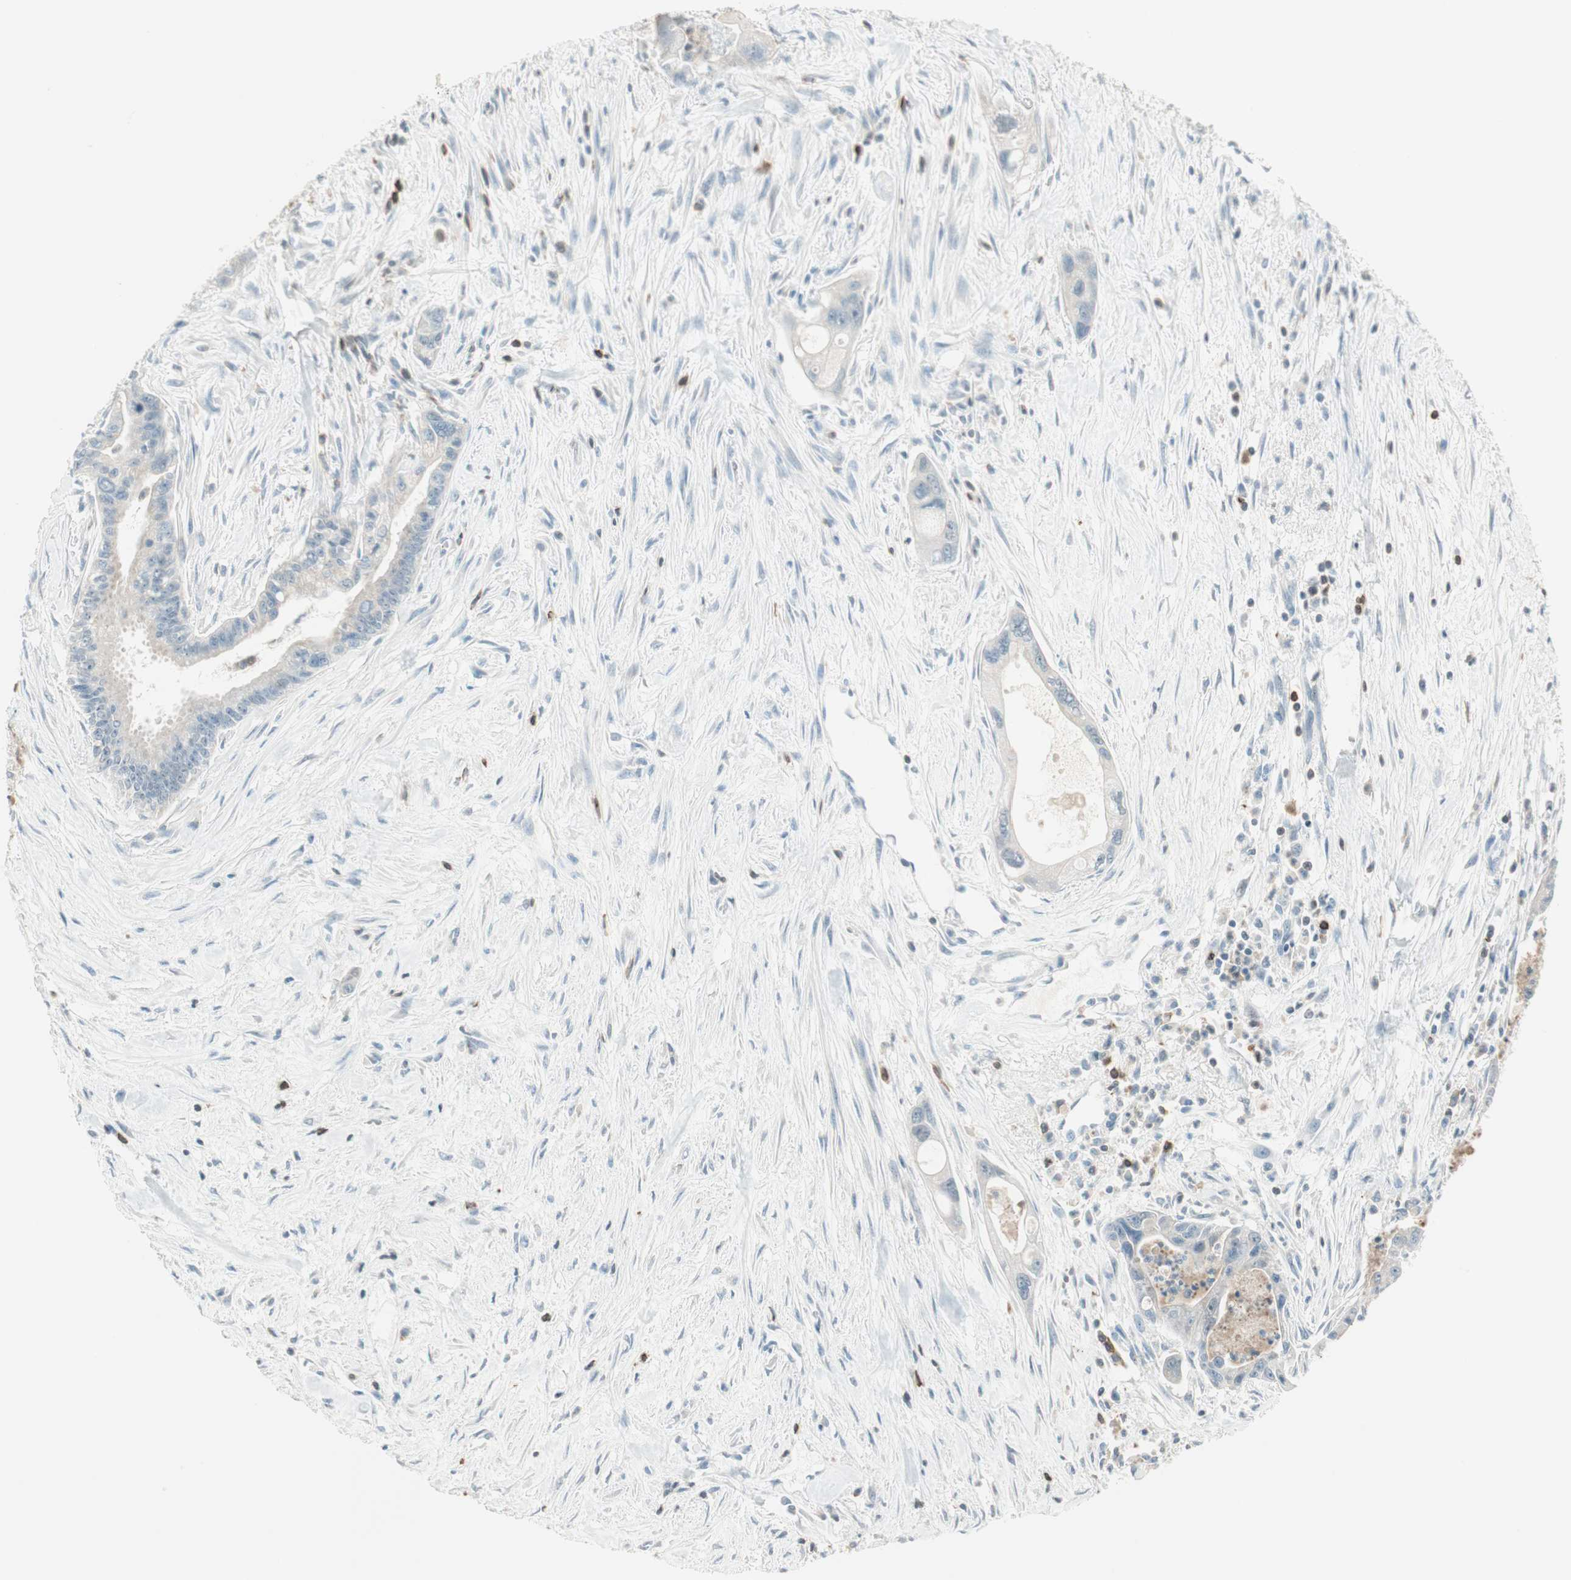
{"staining": {"intensity": "weak", "quantity": "25%-75%", "location": "cytoplasmic/membranous"}, "tissue": "pancreatic cancer", "cell_type": "Tumor cells", "image_type": "cancer", "snomed": [{"axis": "morphology", "description": "Adenocarcinoma, NOS"}, {"axis": "topography", "description": "Pancreas"}], "caption": "Immunohistochemical staining of pancreatic adenocarcinoma reveals weak cytoplasmic/membranous protein expression in approximately 25%-75% of tumor cells.", "gene": "HPGD", "patient": {"sex": "male", "age": 70}}